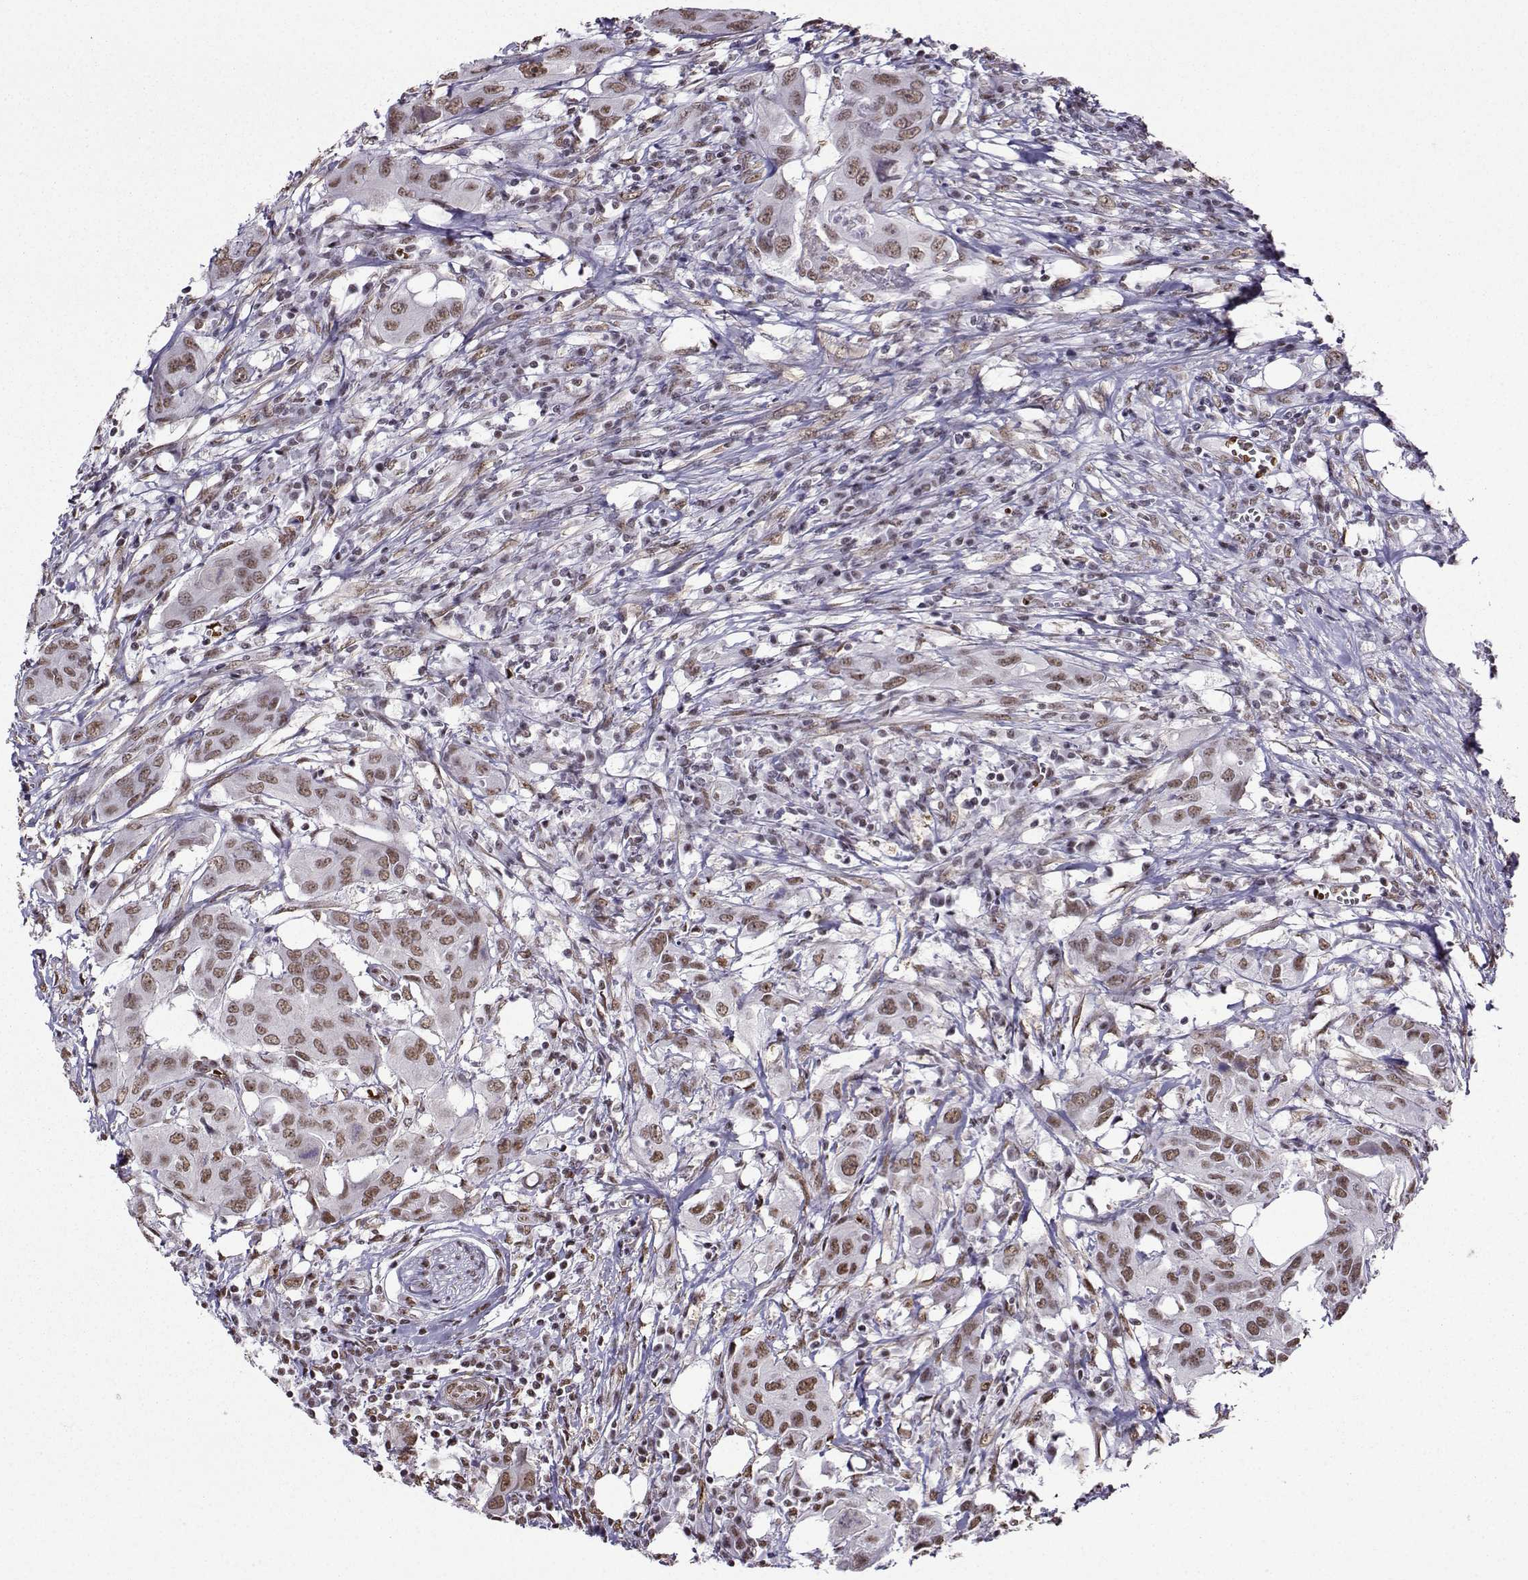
{"staining": {"intensity": "moderate", "quantity": ">75%", "location": "nuclear"}, "tissue": "urothelial cancer", "cell_type": "Tumor cells", "image_type": "cancer", "snomed": [{"axis": "morphology", "description": "Urothelial carcinoma, NOS"}, {"axis": "morphology", "description": "Urothelial carcinoma, High grade"}, {"axis": "topography", "description": "Urinary bladder"}], "caption": "Immunohistochemistry (DAB) staining of human urothelial cancer shows moderate nuclear protein positivity in approximately >75% of tumor cells.", "gene": "CCNK", "patient": {"sex": "male", "age": 63}}